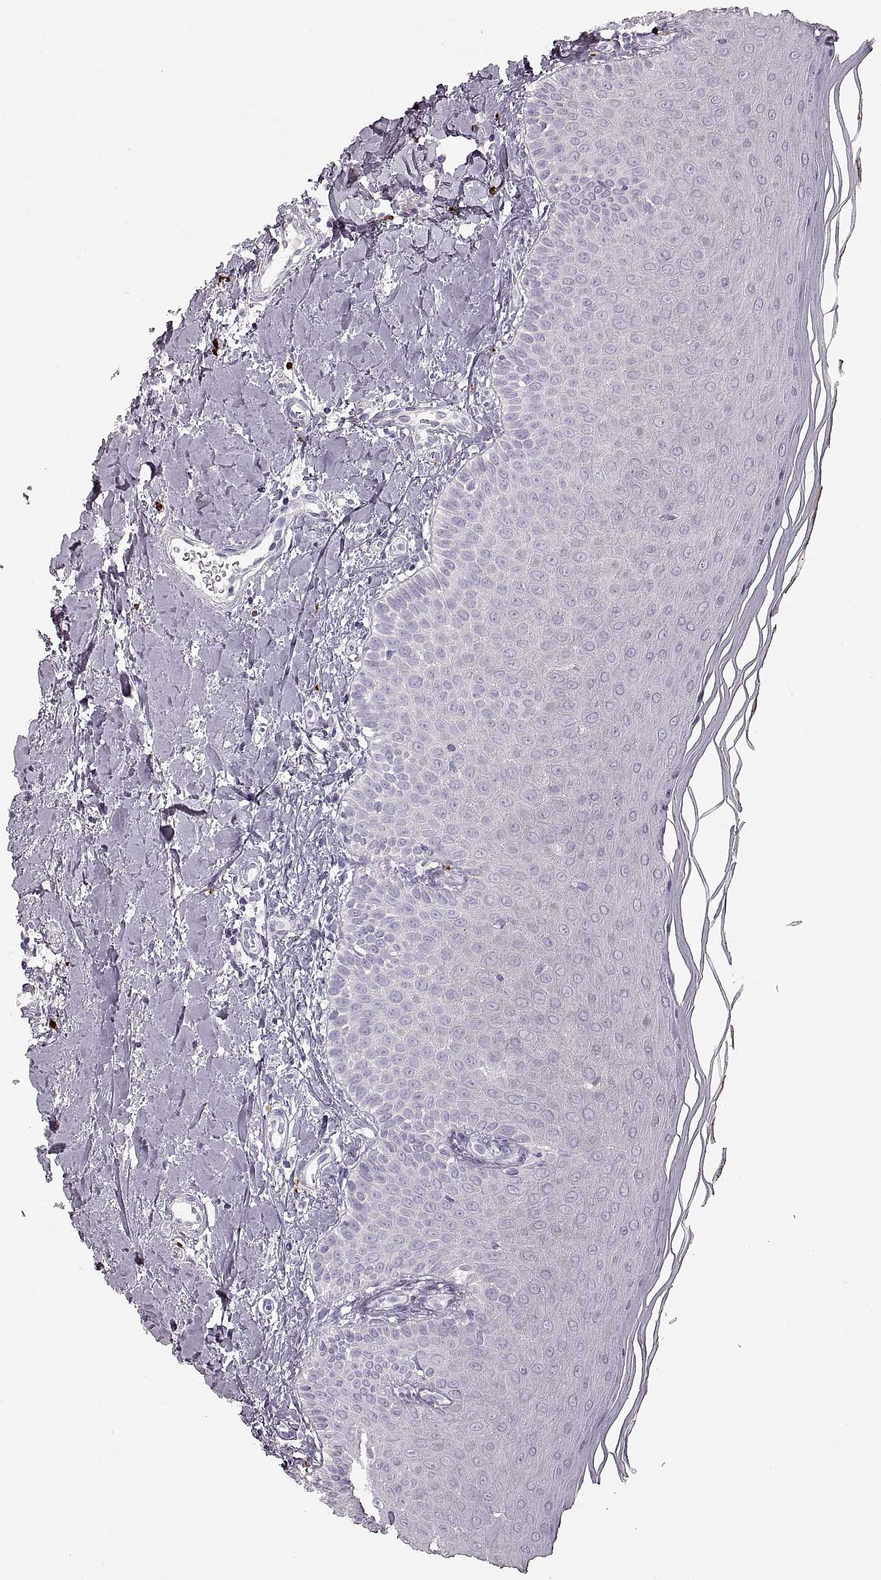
{"staining": {"intensity": "negative", "quantity": "none", "location": "none"}, "tissue": "oral mucosa", "cell_type": "Squamous epithelial cells", "image_type": "normal", "snomed": [{"axis": "morphology", "description": "Normal tissue, NOS"}, {"axis": "topography", "description": "Oral tissue"}], "caption": "Immunohistochemistry image of normal oral mucosa: oral mucosa stained with DAB (3,3'-diaminobenzidine) displays no significant protein positivity in squamous epithelial cells.", "gene": "CNTN1", "patient": {"sex": "female", "age": 43}}